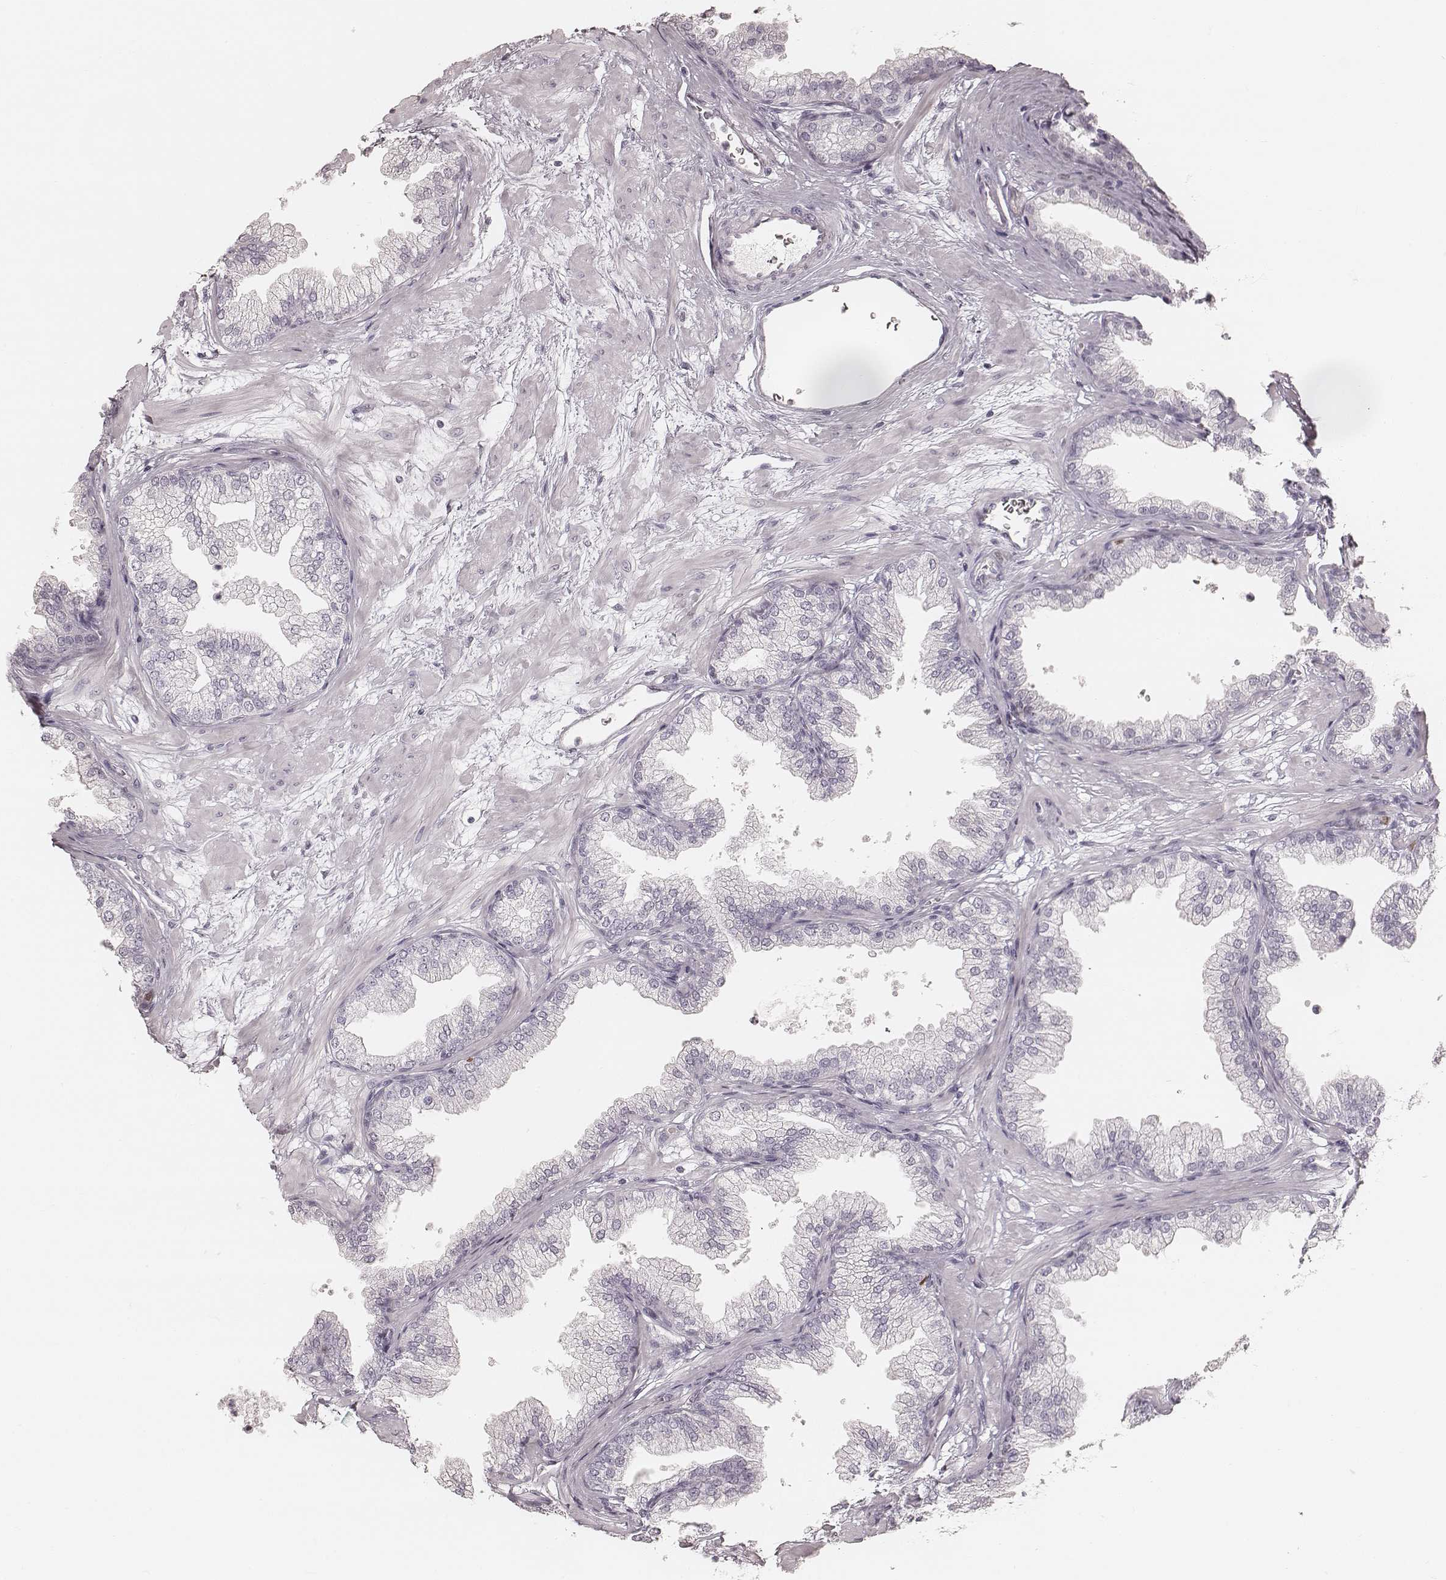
{"staining": {"intensity": "negative", "quantity": "none", "location": "none"}, "tissue": "prostate", "cell_type": "Glandular cells", "image_type": "normal", "snomed": [{"axis": "morphology", "description": "Normal tissue, NOS"}, {"axis": "topography", "description": "Prostate"}], "caption": "Unremarkable prostate was stained to show a protein in brown. There is no significant positivity in glandular cells. Nuclei are stained in blue.", "gene": "TEX37", "patient": {"sex": "male", "age": 37}}